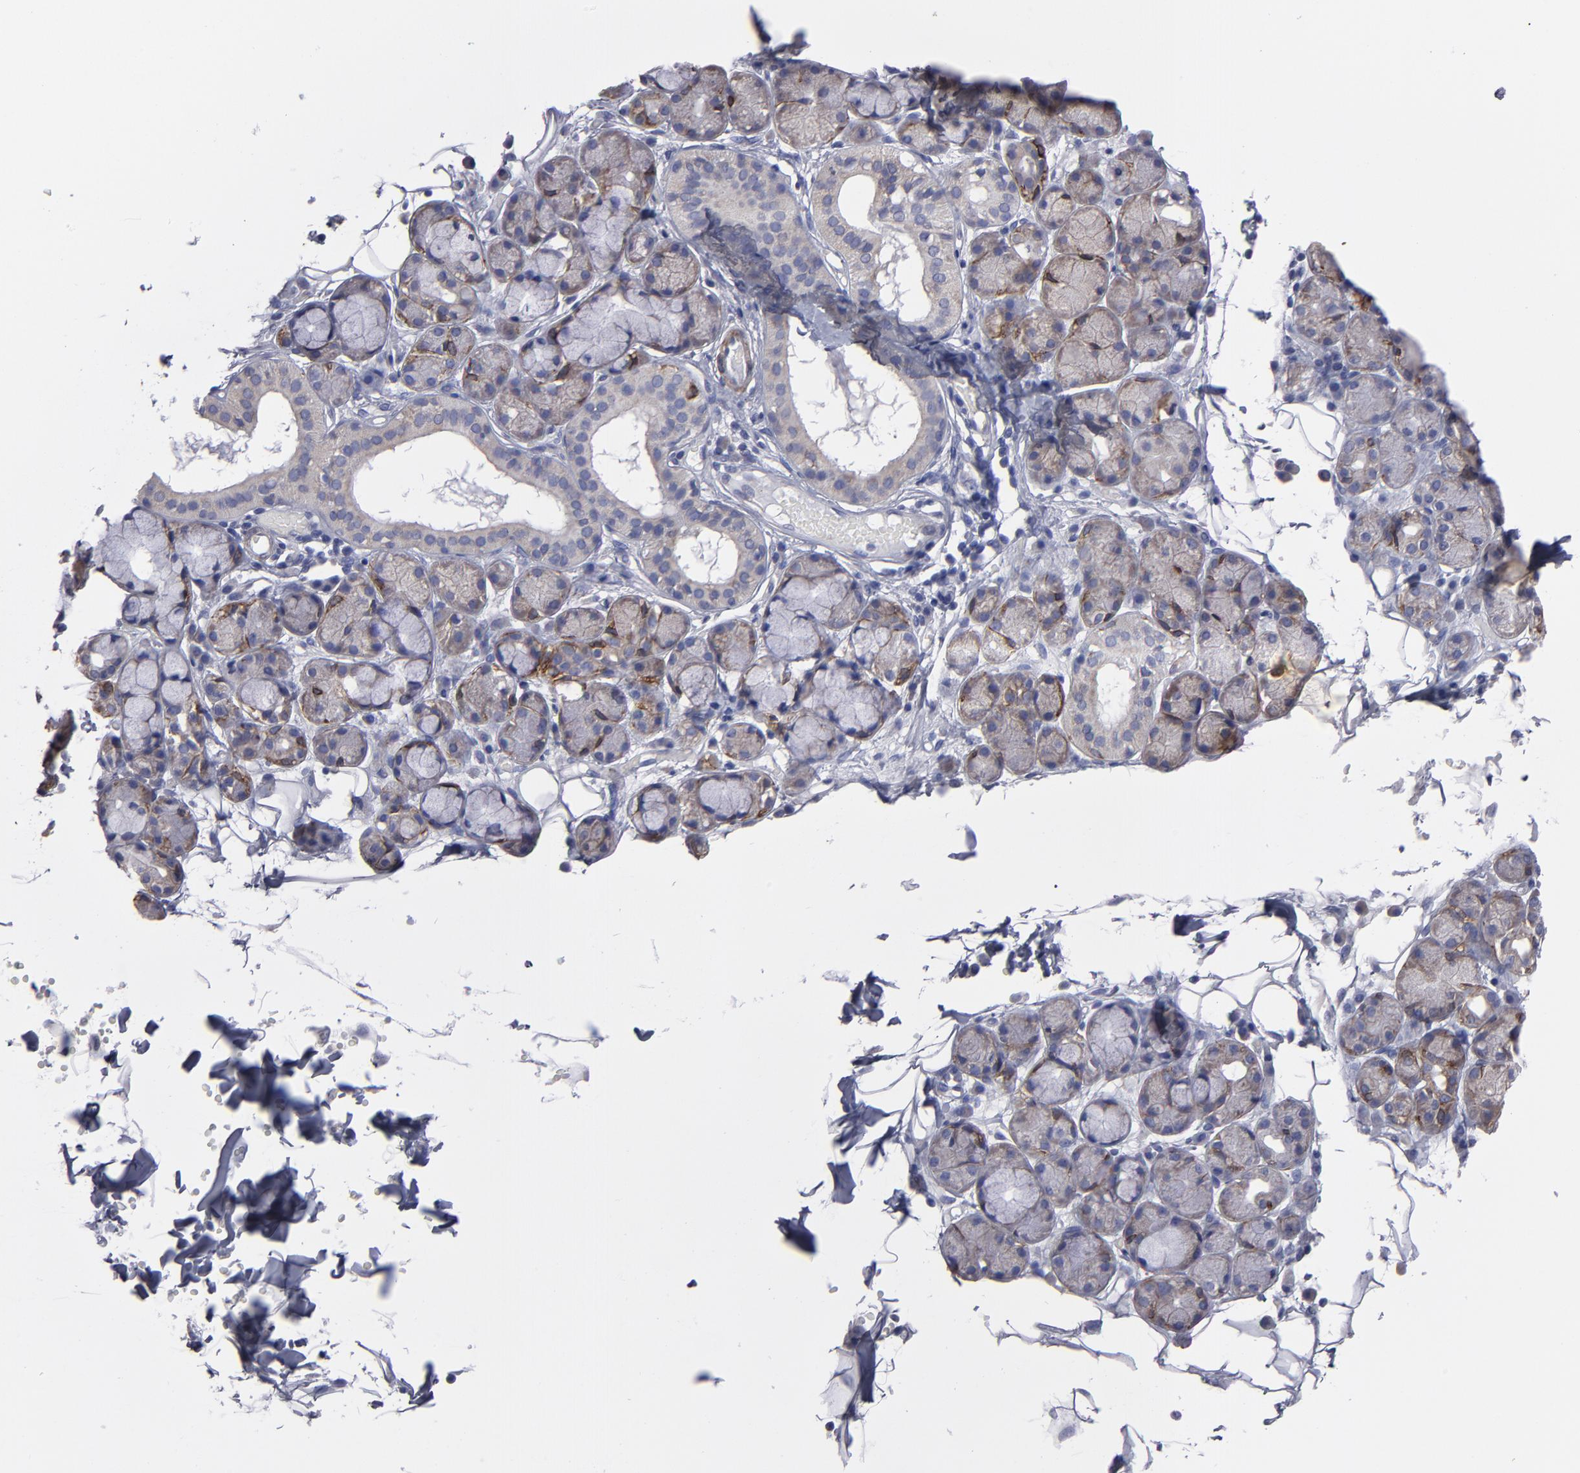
{"staining": {"intensity": "weak", "quantity": ">75%", "location": "cytoplasmic/membranous"}, "tissue": "salivary gland", "cell_type": "Glandular cells", "image_type": "normal", "snomed": [{"axis": "morphology", "description": "Normal tissue, NOS"}, {"axis": "topography", "description": "Skeletal muscle"}, {"axis": "topography", "description": "Oral tissue"}, {"axis": "topography", "description": "Salivary gland"}, {"axis": "topography", "description": "Peripheral nerve tissue"}], "caption": "Protein staining of benign salivary gland shows weak cytoplasmic/membranous staining in about >75% of glandular cells. (DAB (3,3'-diaminobenzidine) = brown stain, brightfield microscopy at high magnification).", "gene": "SLMAP", "patient": {"sex": "male", "age": 54}}